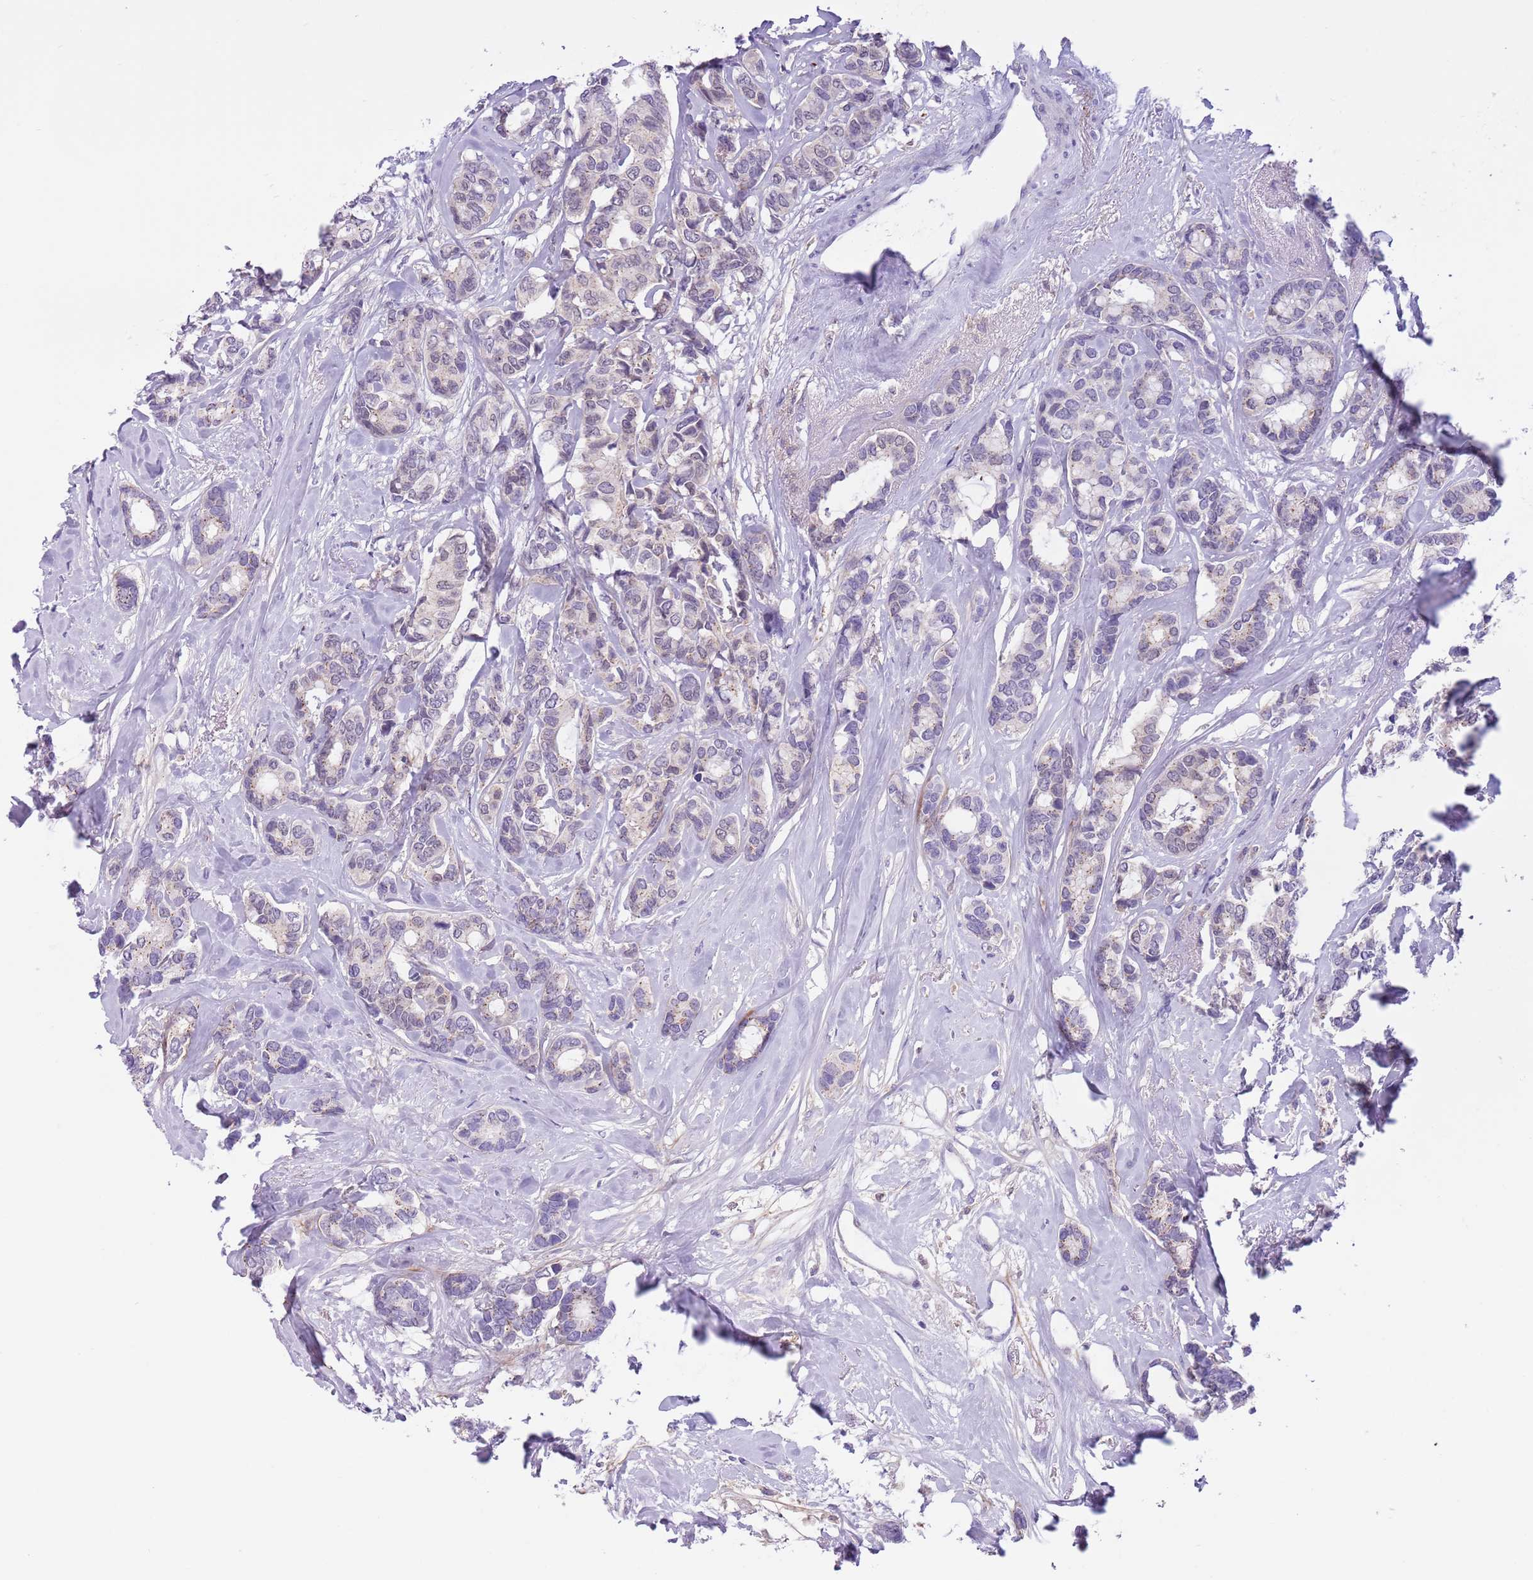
{"staining": {"intensity": "negative", "quantity": "none", "location": "none"}, "tissue": "breast cancer", "cell_type": "Tumor cells", "image_type": "cancer", "snomed": [{"axis": "morphology", "description": "Duct carcinoma"}, {"axis": "topography", "description": "Breast"}], "caption": "Immunohistochemical staining of human invasive ductal carcinoma (breast) exhibits no significant positivity in tumor cells.", "gene": "PFKFB2", "patient": {"sex": "female", "age": 87}}